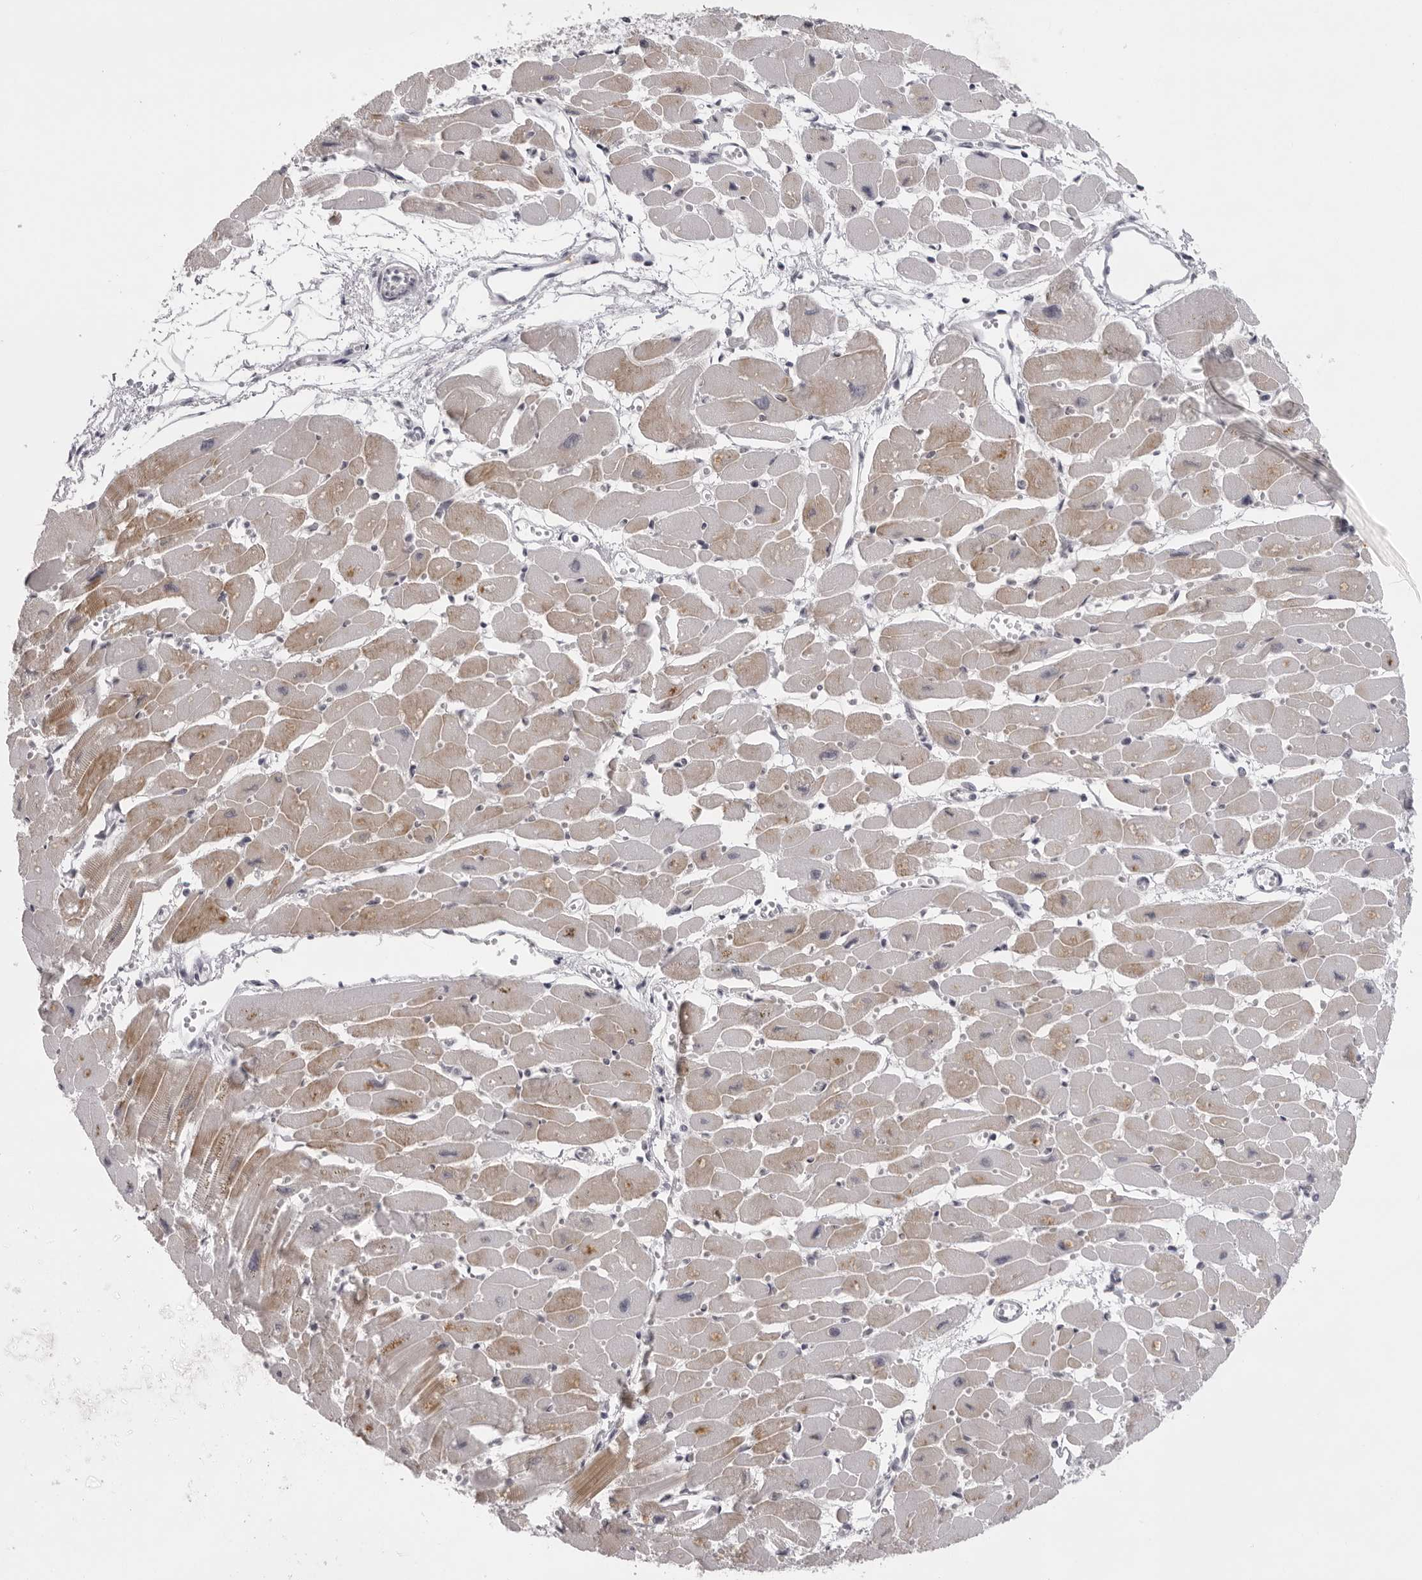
{"staining": {"intensity": "moderate", "quantity": ">75%", "location": "cytoplasmic/membranous"}, "tissue": "heart muscle", "cell_type": "Cardiomyocytes", "image_type": "normal", "snomed": [{"axis": "morphology", "description": "Normal tissue, NOS"}, {"axis": "topography", "description": "Heart"}], "caption": "This histopathology image demonstrates immunohistochemistry (IHC) staining of normal human heart muscle, with medium moderate cytoplasmic/membranous expression in approximately >75% of cardiomyocytes.", "gene": "NUDT18", "patient": {"sex": "female", "age": 54}}